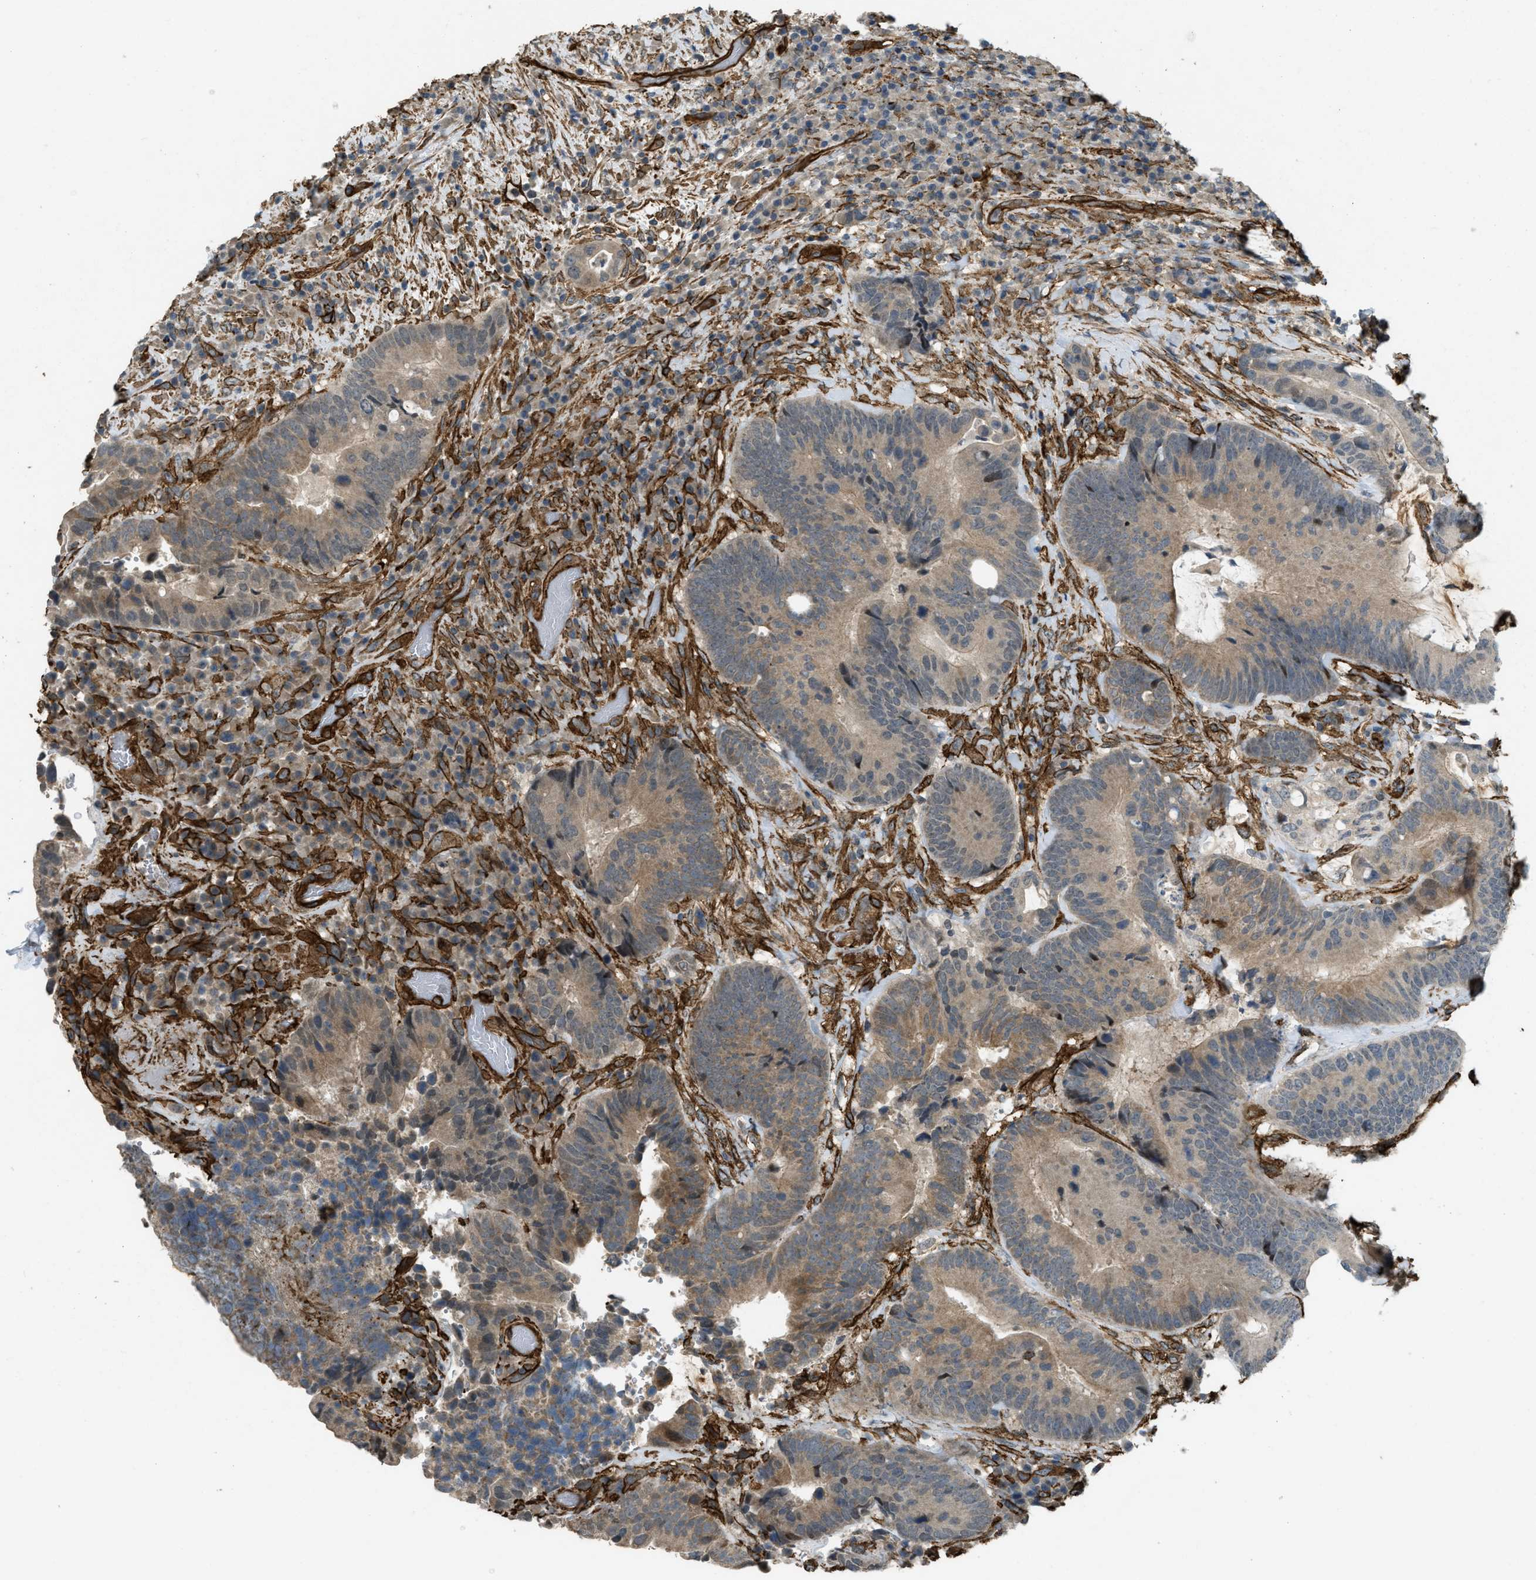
{"staining": {"intensity": "moderate", "quantity": "25%-75%", "location": "cytoplasmic/membranous"}, "tissue": "colorectal cancer", "cell_type": "Tumor cells", "image_type": "cancer", "snomed": [{"axis": "morphology", "description": "Adenocarcinoma, NOS"}, {"axis": "topography", "description": "Rectum"}], "caption": "Protein positivity by IHC shows moderate cytoplasmic/membranous expression in approximately 25%-75% of tumor cells in colorectal cancer (adenocarcinoma).", "gene": "NMB", "patient": {"sex": "female", "age": 89}}